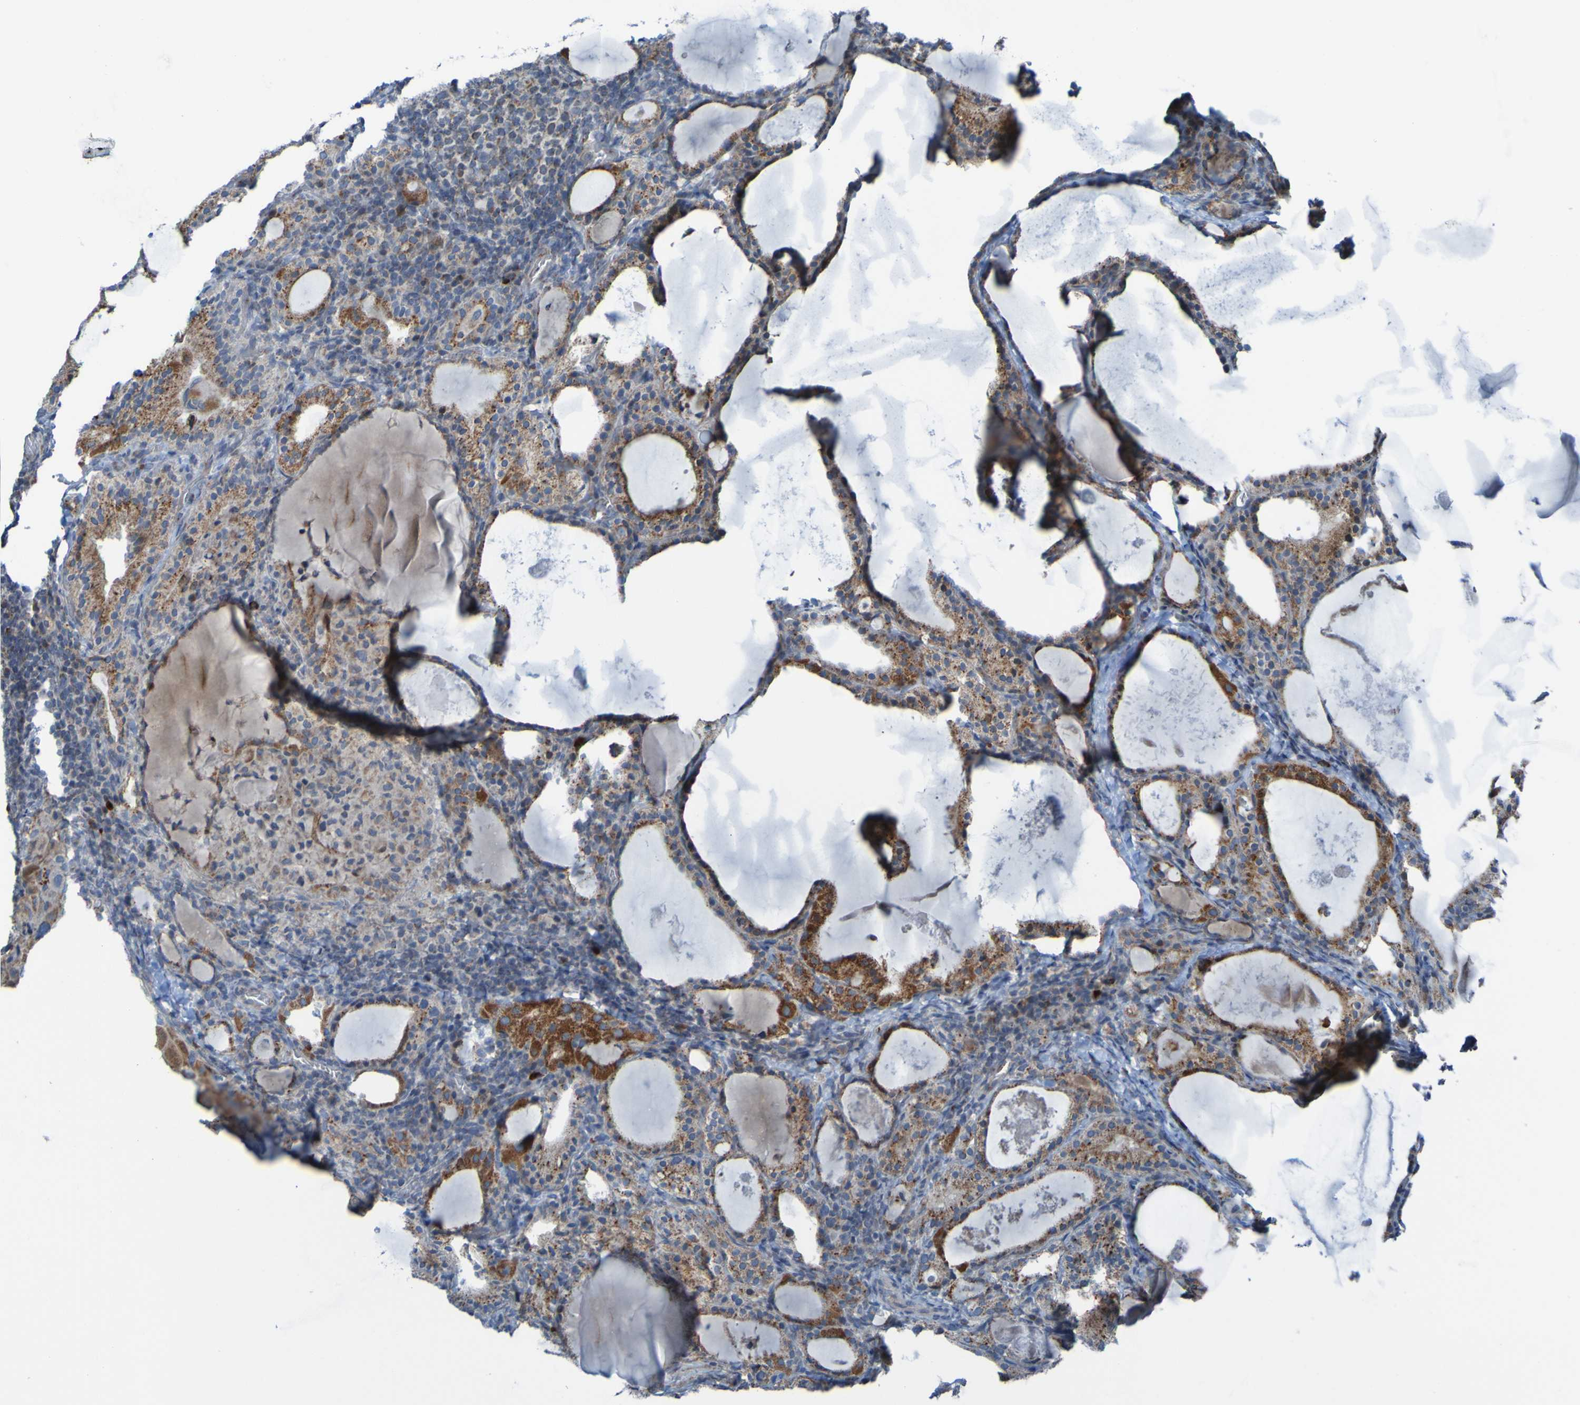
{"staining": {"intensity": "weak", "quantity": "<25%", "location": "cytoplasmic/membranous,nuclear"}, "tissue": "thyroid cancer", "cell_type": "Tumor cells", "image_type": "cancer", "snomed": [{"axis": "morphology", "description": "Papillary adenocarcinoma, NOS"}, {"axis": "topography", "description": "Thyroid gland"}], "caption": "Thyroid papillary adenocarcinoma stained for a protein using IHC shows no staining tumor cells.", "gene": "UNG", "patient": {"sex": "female", "age": 42}}